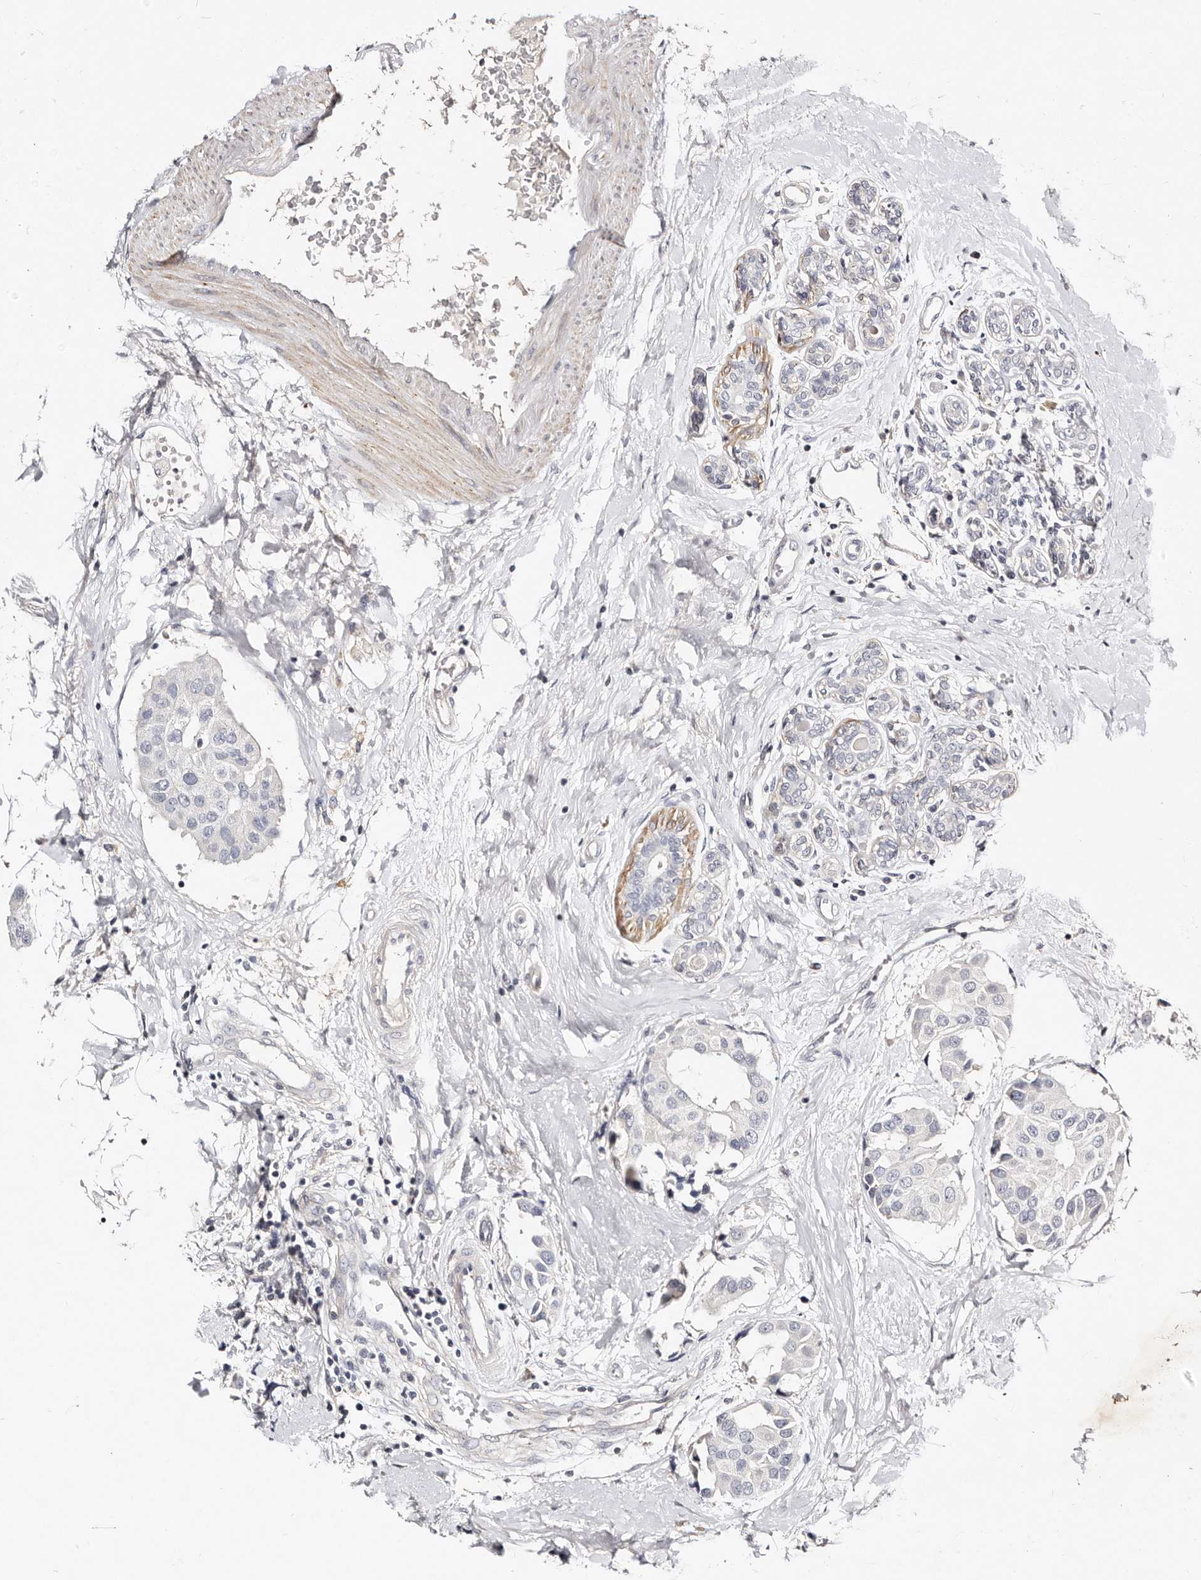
{"staining": {"intensity": "negative", "quantity": "none", "location": "none"}, "tissue": "breast cancer", "cell_type": "Tumor cells", "image_type": "cancer", "snomed": [{"axis": "morphology", "description": "Normal tissue, NOS"}, {"axis": "morphology", "description": "Duct carcinoma"}, {"axis": "topography", "description": "Breast"}], "caption": "DAB immunohistochemical staining of breast cancer exhibits no significant expression in tumor cells.", "gene": "MRPS33", "patient": {"sex": "female", "age": 39}}